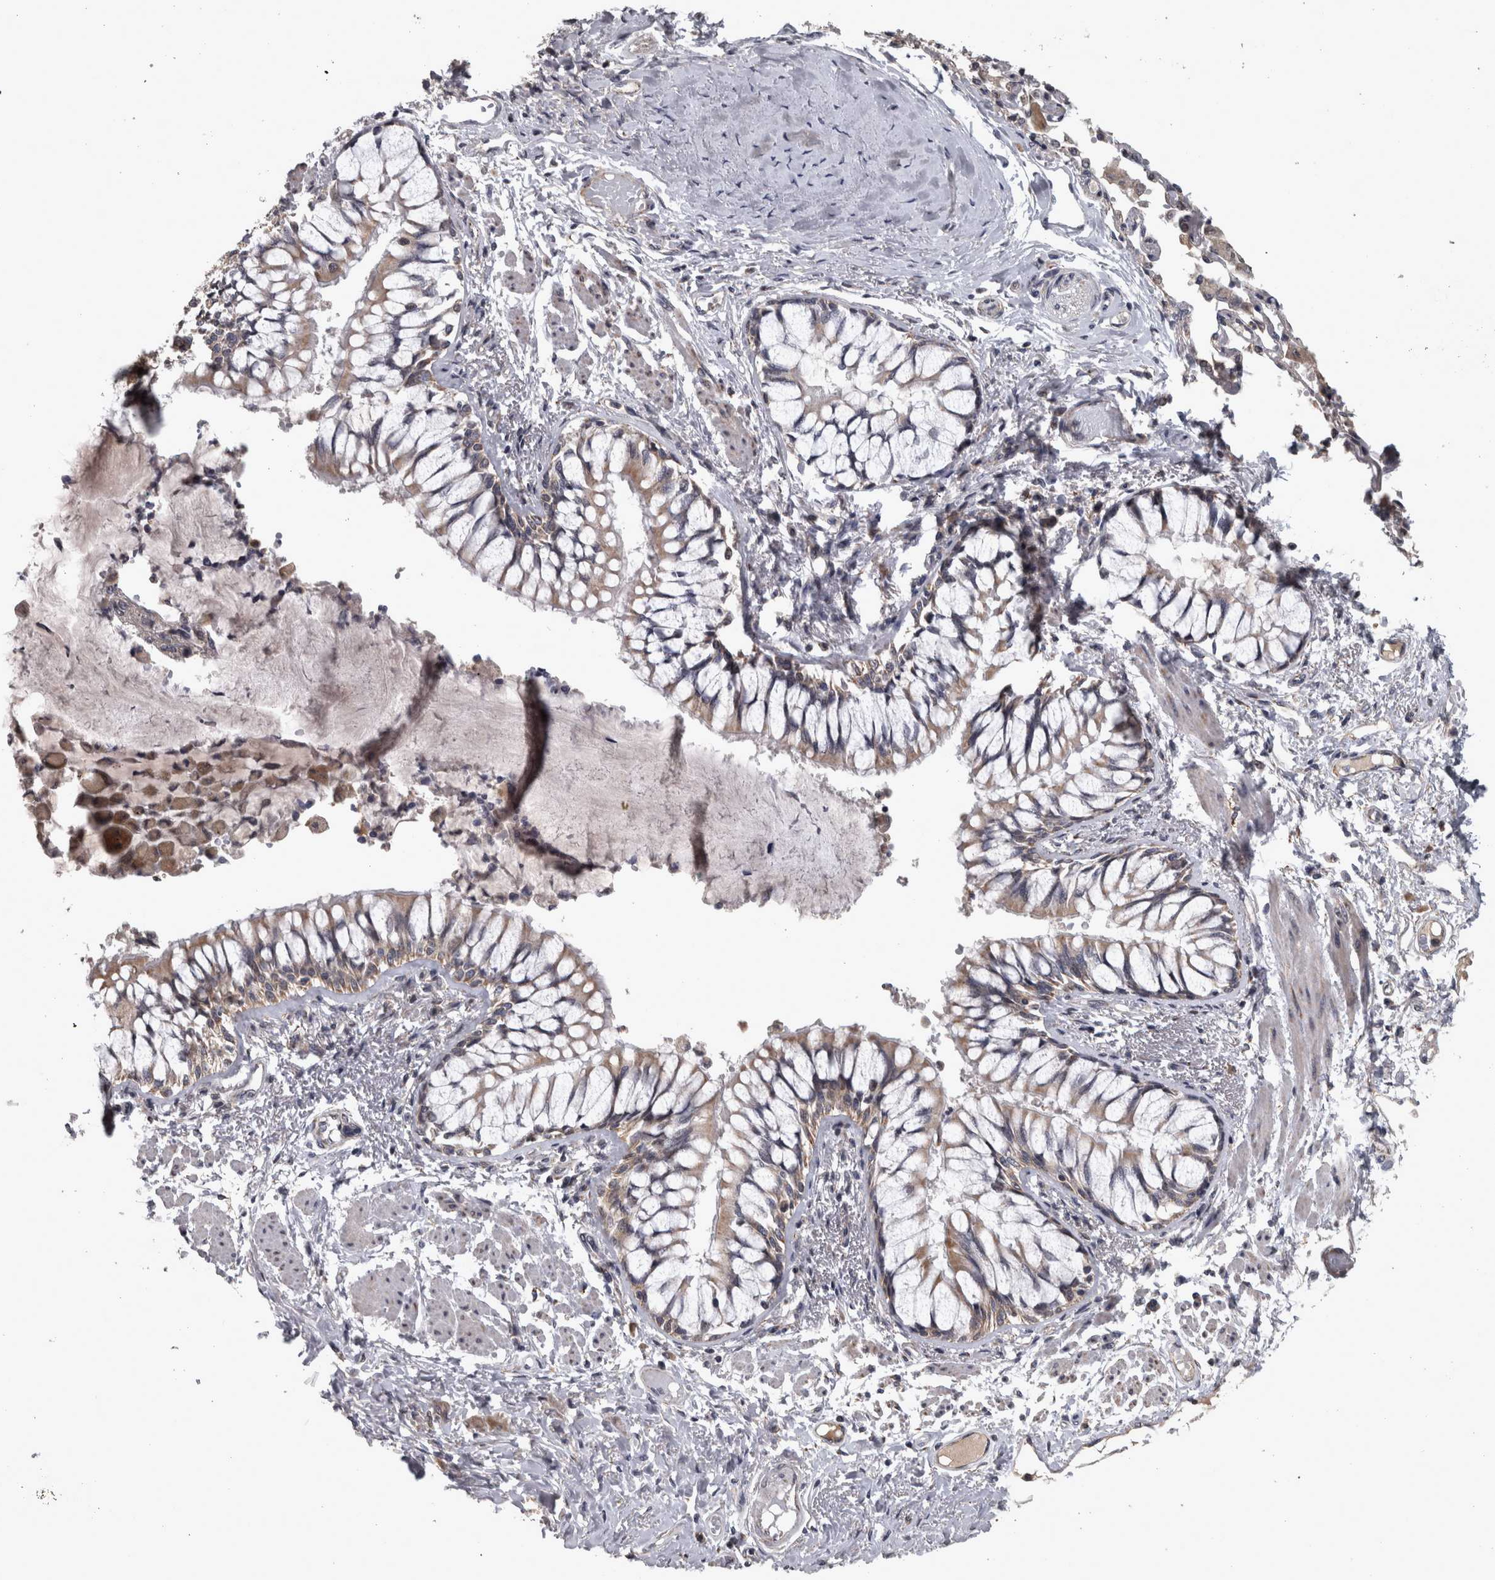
{"staining": {"intensity": "moderate", "quantity": "25%-75%", "location": "cytoplasmic/membranous"}, "tissue": "bronchus", "cell_type": "Respiratory epithelial cells", "image_type": "normal", "snomed": [{"axis": "morphology", "description": "Normal tissue, NOS"}, {"axis": "topography", "description": "Cartilage tissue"}, {"axis": "topography", "description": "Bronchus"}, {"axis": "topography", "description": "Lung"}], "caption": "Protein staining displays moderate cytoplasmic/membranous expression in about 25%-75% of respiratory epithelial cells in benign bronchus.", "gene": "DBT", "patient": {"sex": "male", "age": 64}}